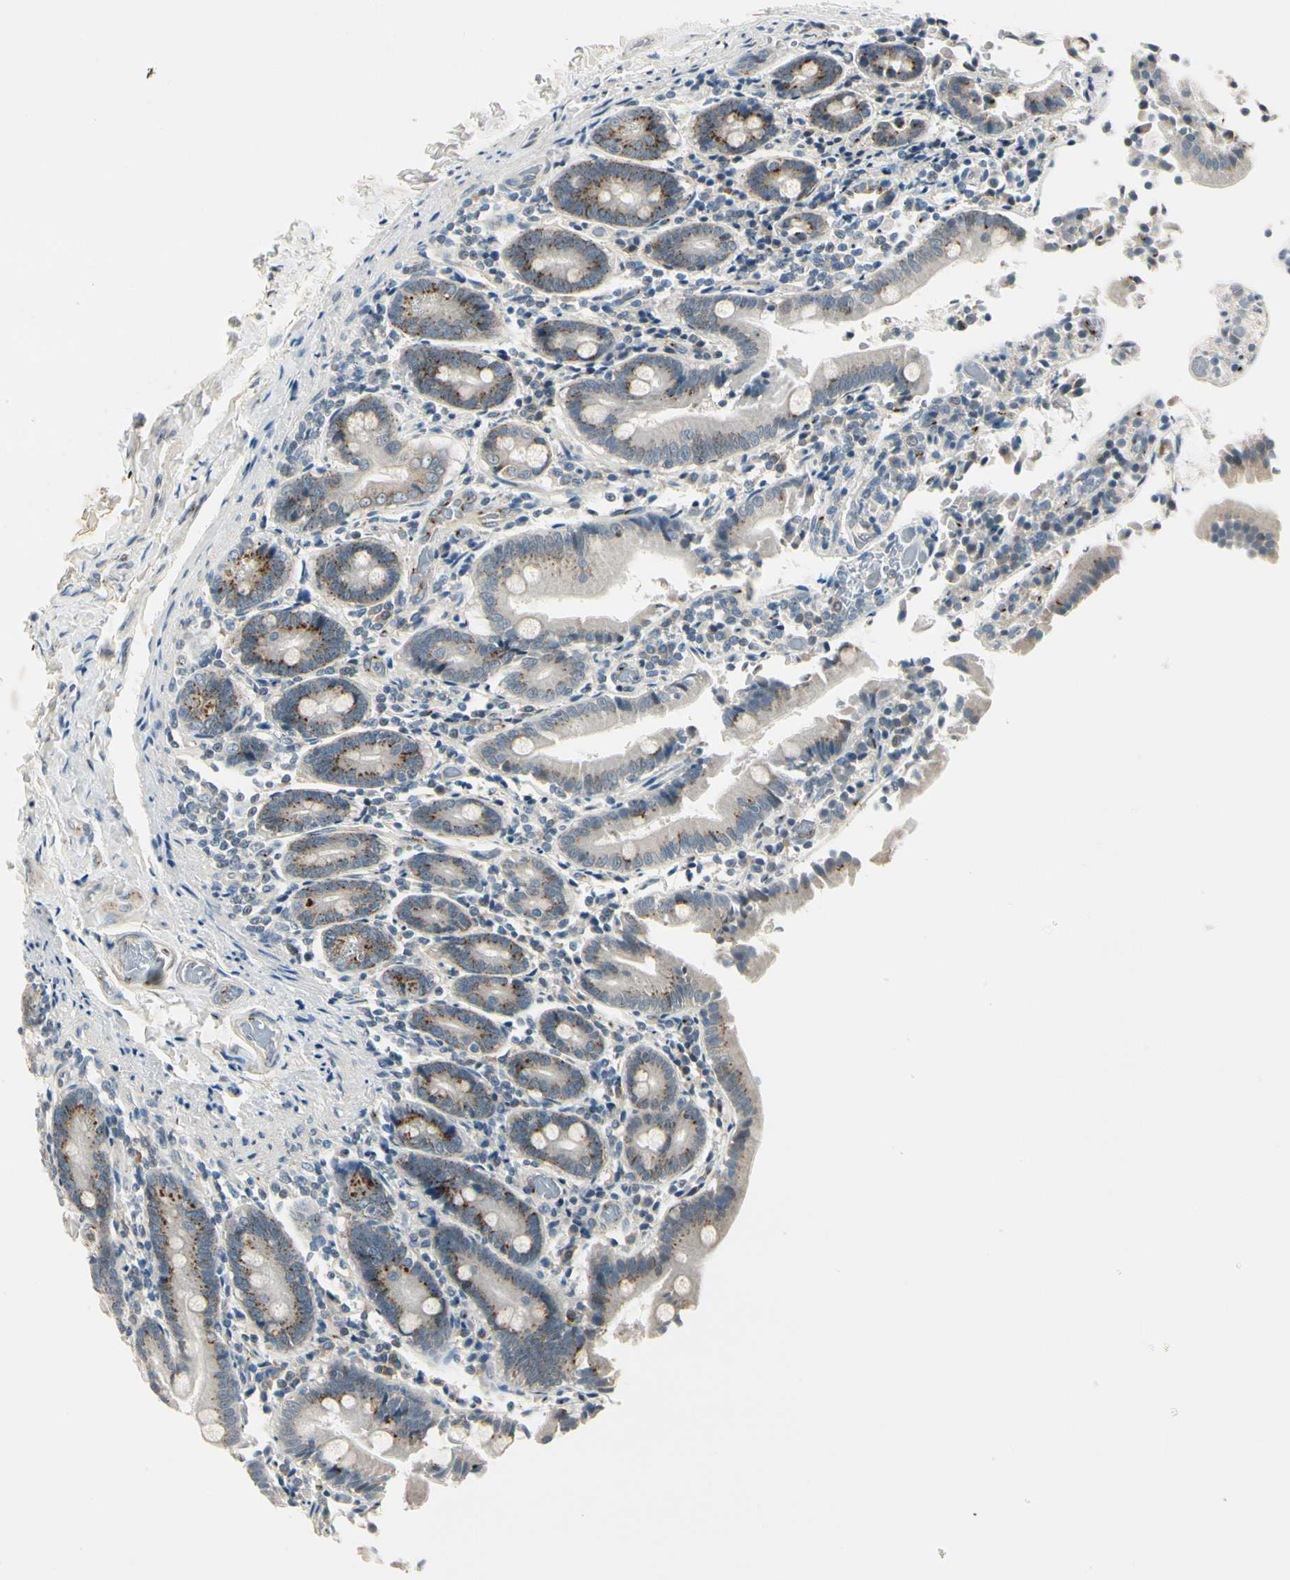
{"staining": {"intensity": "moderate", "quantity": "25%-75%", "location": "cytoplasmic/membranous"}, "tissue": "duodenum", "cell_type": "Glandular cells", "image_type": "normal", "snomed": [{"axis": "morphology", "description": "Normal tissue, NOS"}, {"axis": "topography", "description": "Duodenum"}], "caption": "Immunohistochemical staining of normal duodenum demonstrates medium levels of moderate cytoplasmic/membranous positivity in approximately 25%-75% of glandular cells. (Brightfield microscopy of DAB IHC at high magnification).", "gene": "MANSC1", "patient": {"sex": "female", "age": 53}}